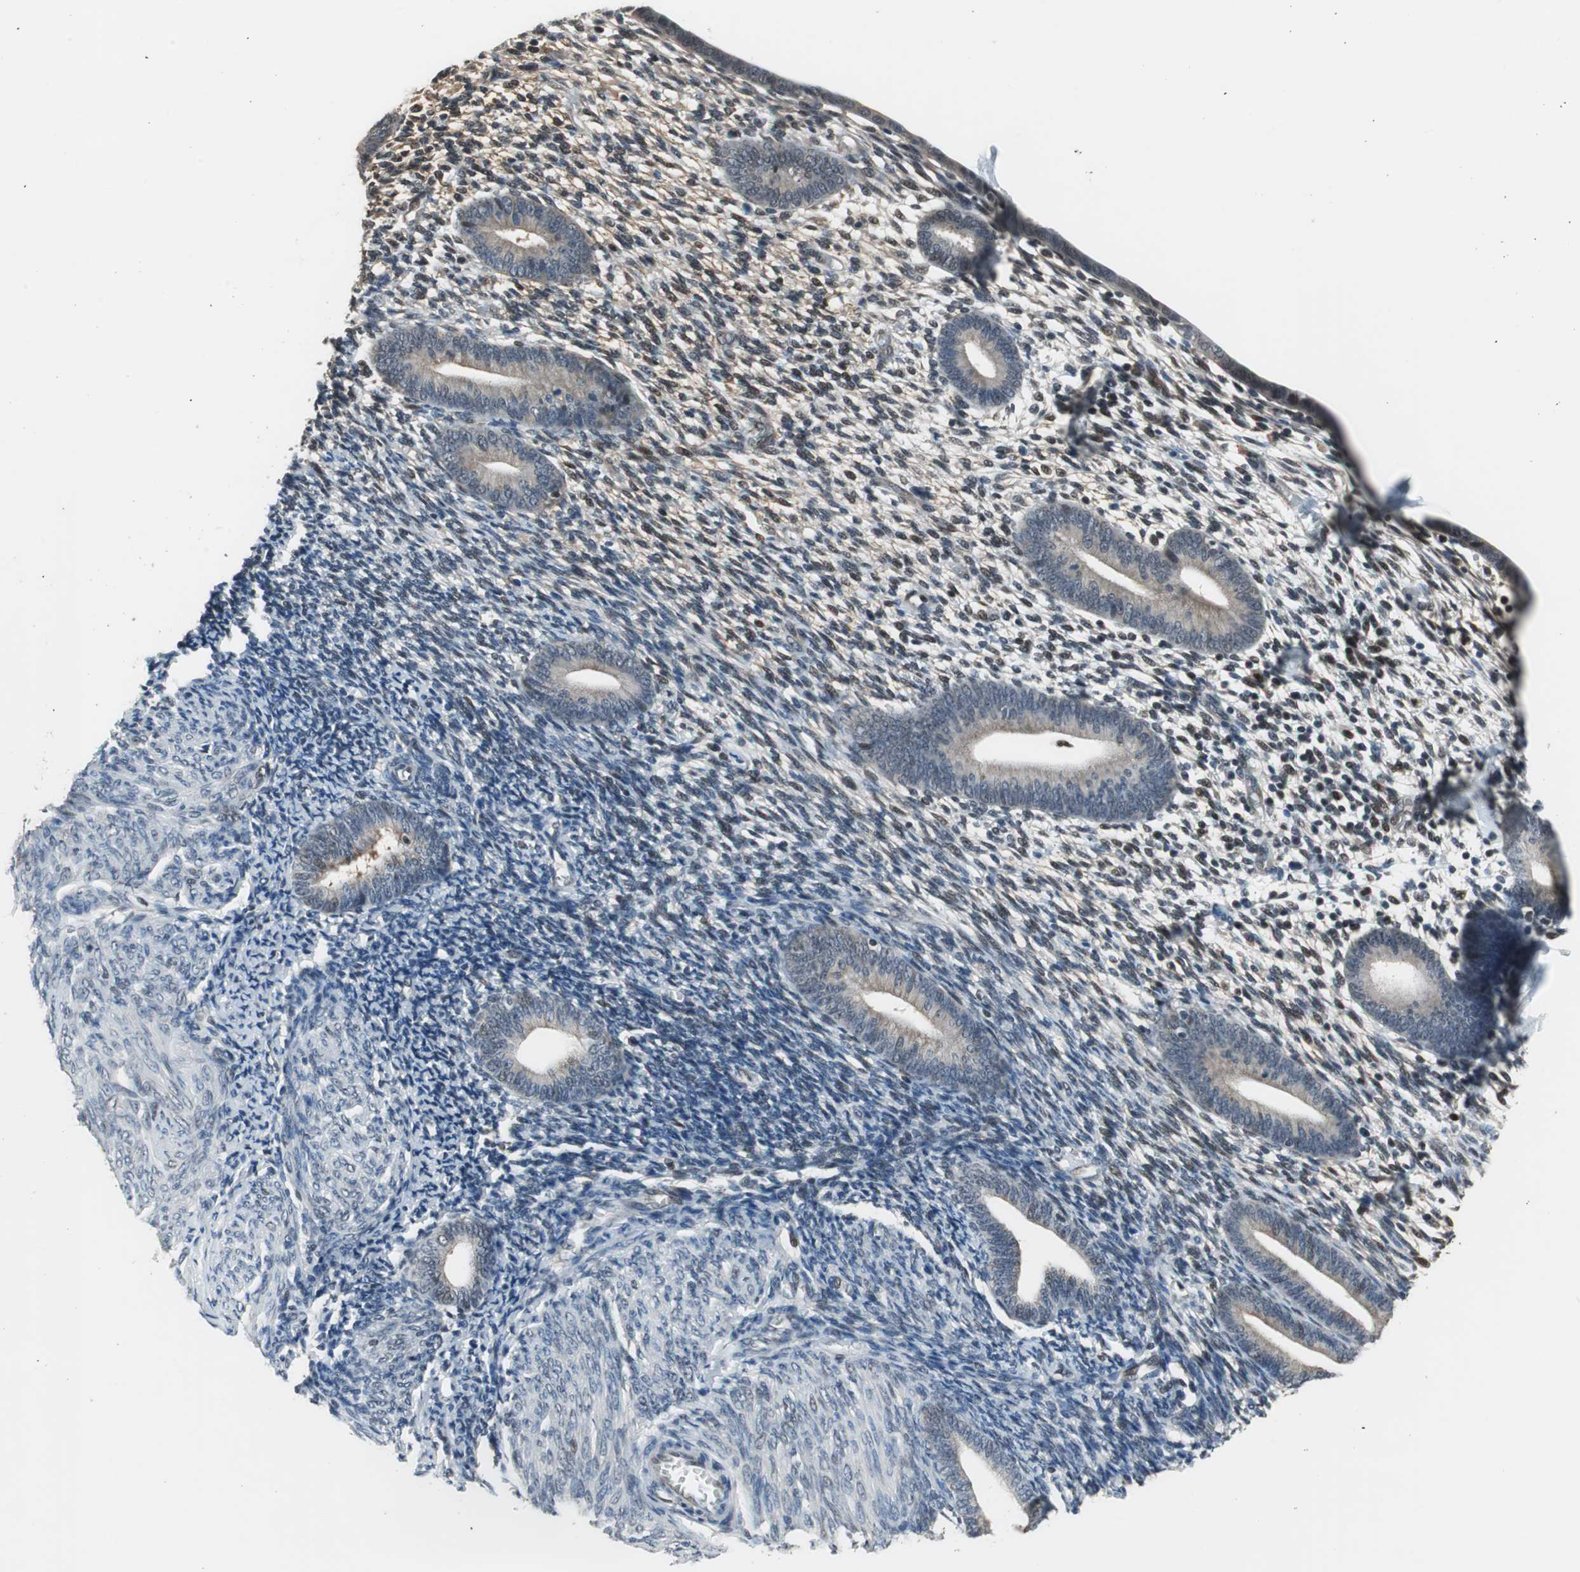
{"staining": {"intensity": "weak", "quantity": "<25%", "location": "cytoplasmic/membranous"}, "tissue": "endometrium", "cell_type": "Cells in endometrial stroma", "image_type": "normal", "snomed": [{"axis": "morphology", "description": "Normal tissue, NOS"}, {"axis": "topography", "description": "Endometrium"}], "caption": "Immunohistochemistry (IHC) of benign human endometrium shows no staining in cells in endometrial stroma.", "gene": "MAFB", "patient": {"sex": "female", "age": 57}}